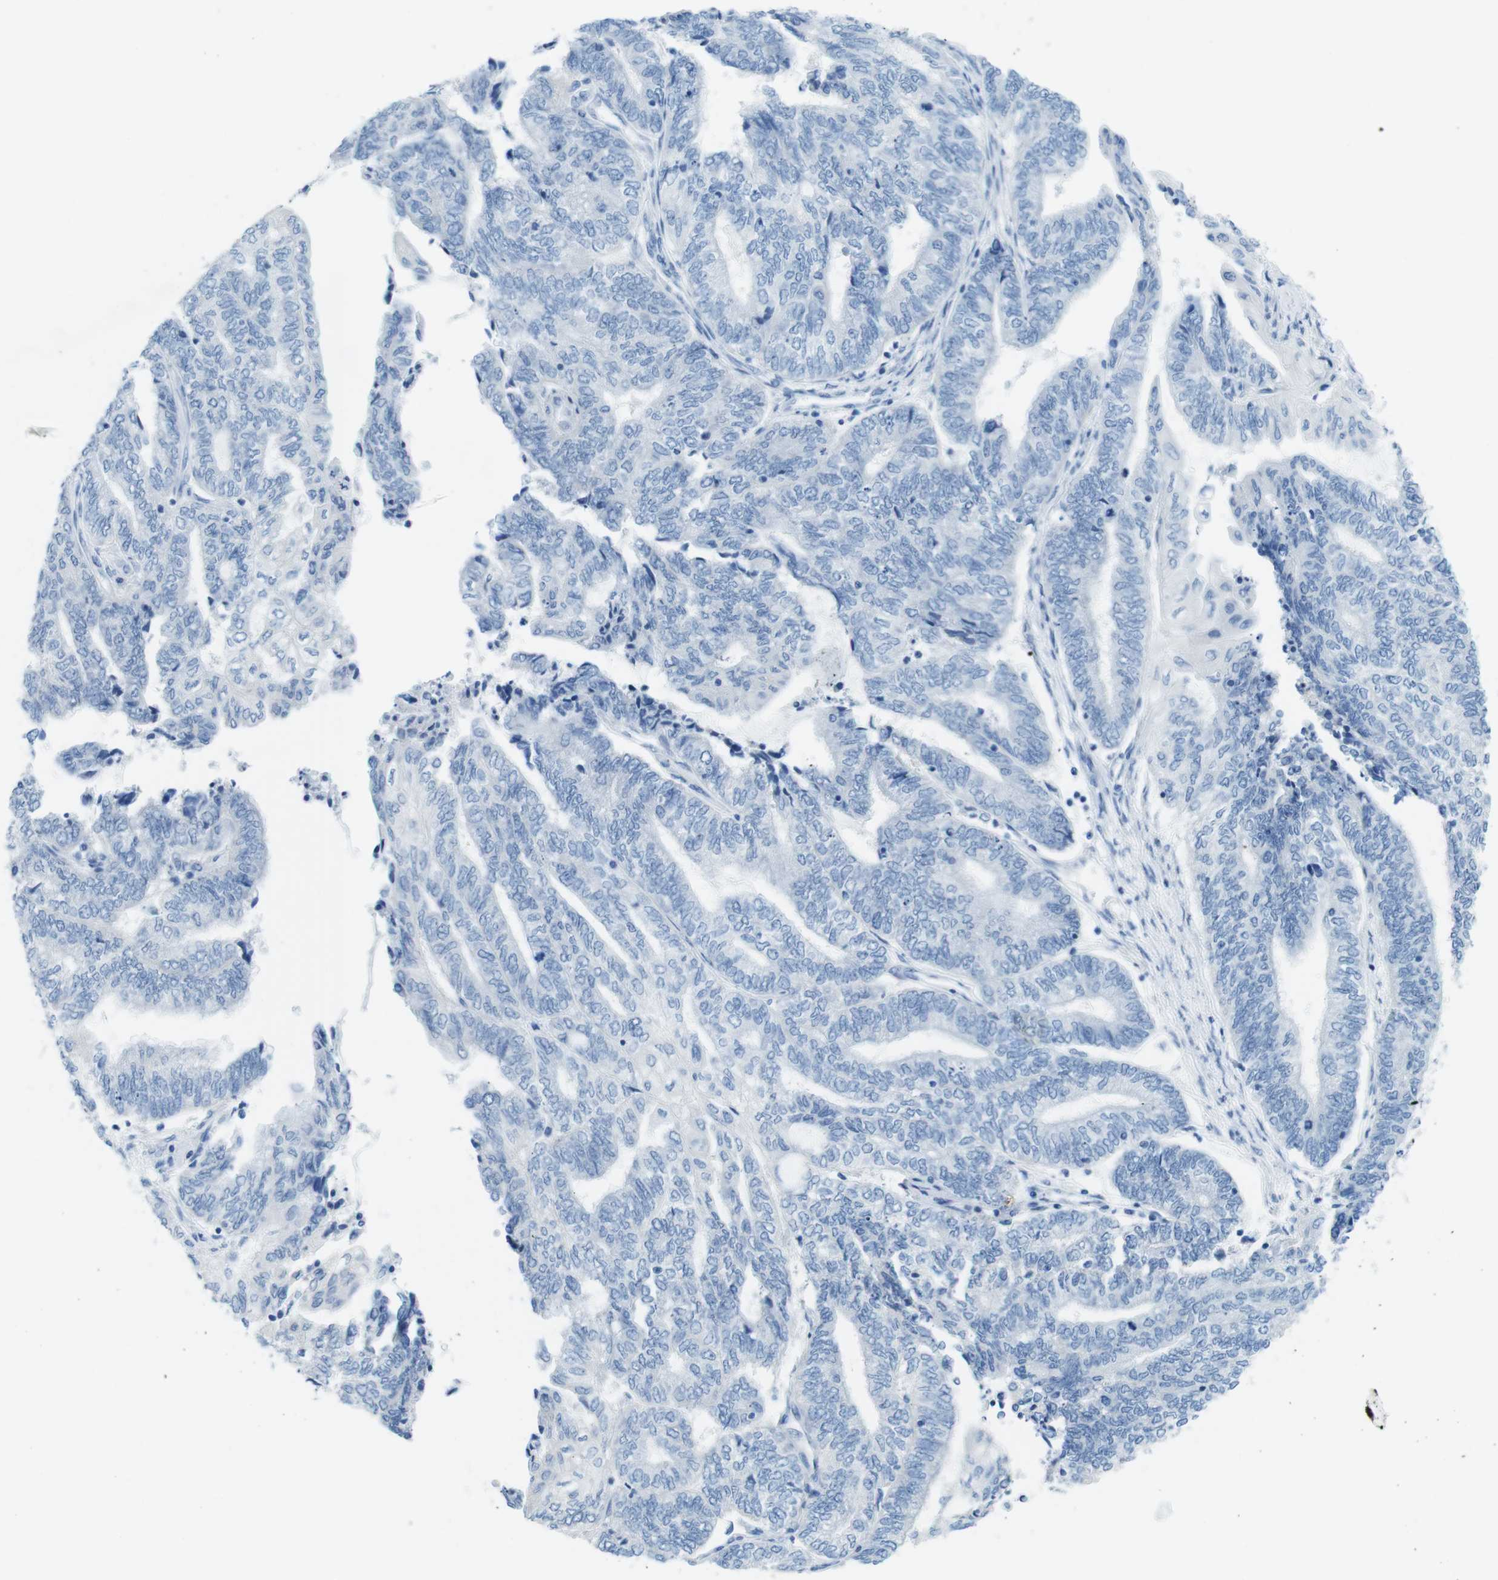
{"staining": {"intensity": "negative", "quantity": "none", "location": "none"}, "tissue": "endometrial cancer", "cell_type": "Tumor cells", "image_type": "cancer", "snomed": [{"axis": "morphology", "description": "Adenocarcinoma, NOS"}, {"axis": "topography", "description": "Uterus"}, {"axis": "topography", "description": "Endometrium"}], "caption": "Immunohistochemistry (IHC) of human endometrial cancer (adenocarcinoma) exhibits no positivity in tumor cells.", "gene": "GAP43", "patient": {"sex": "female", "age": 70}}